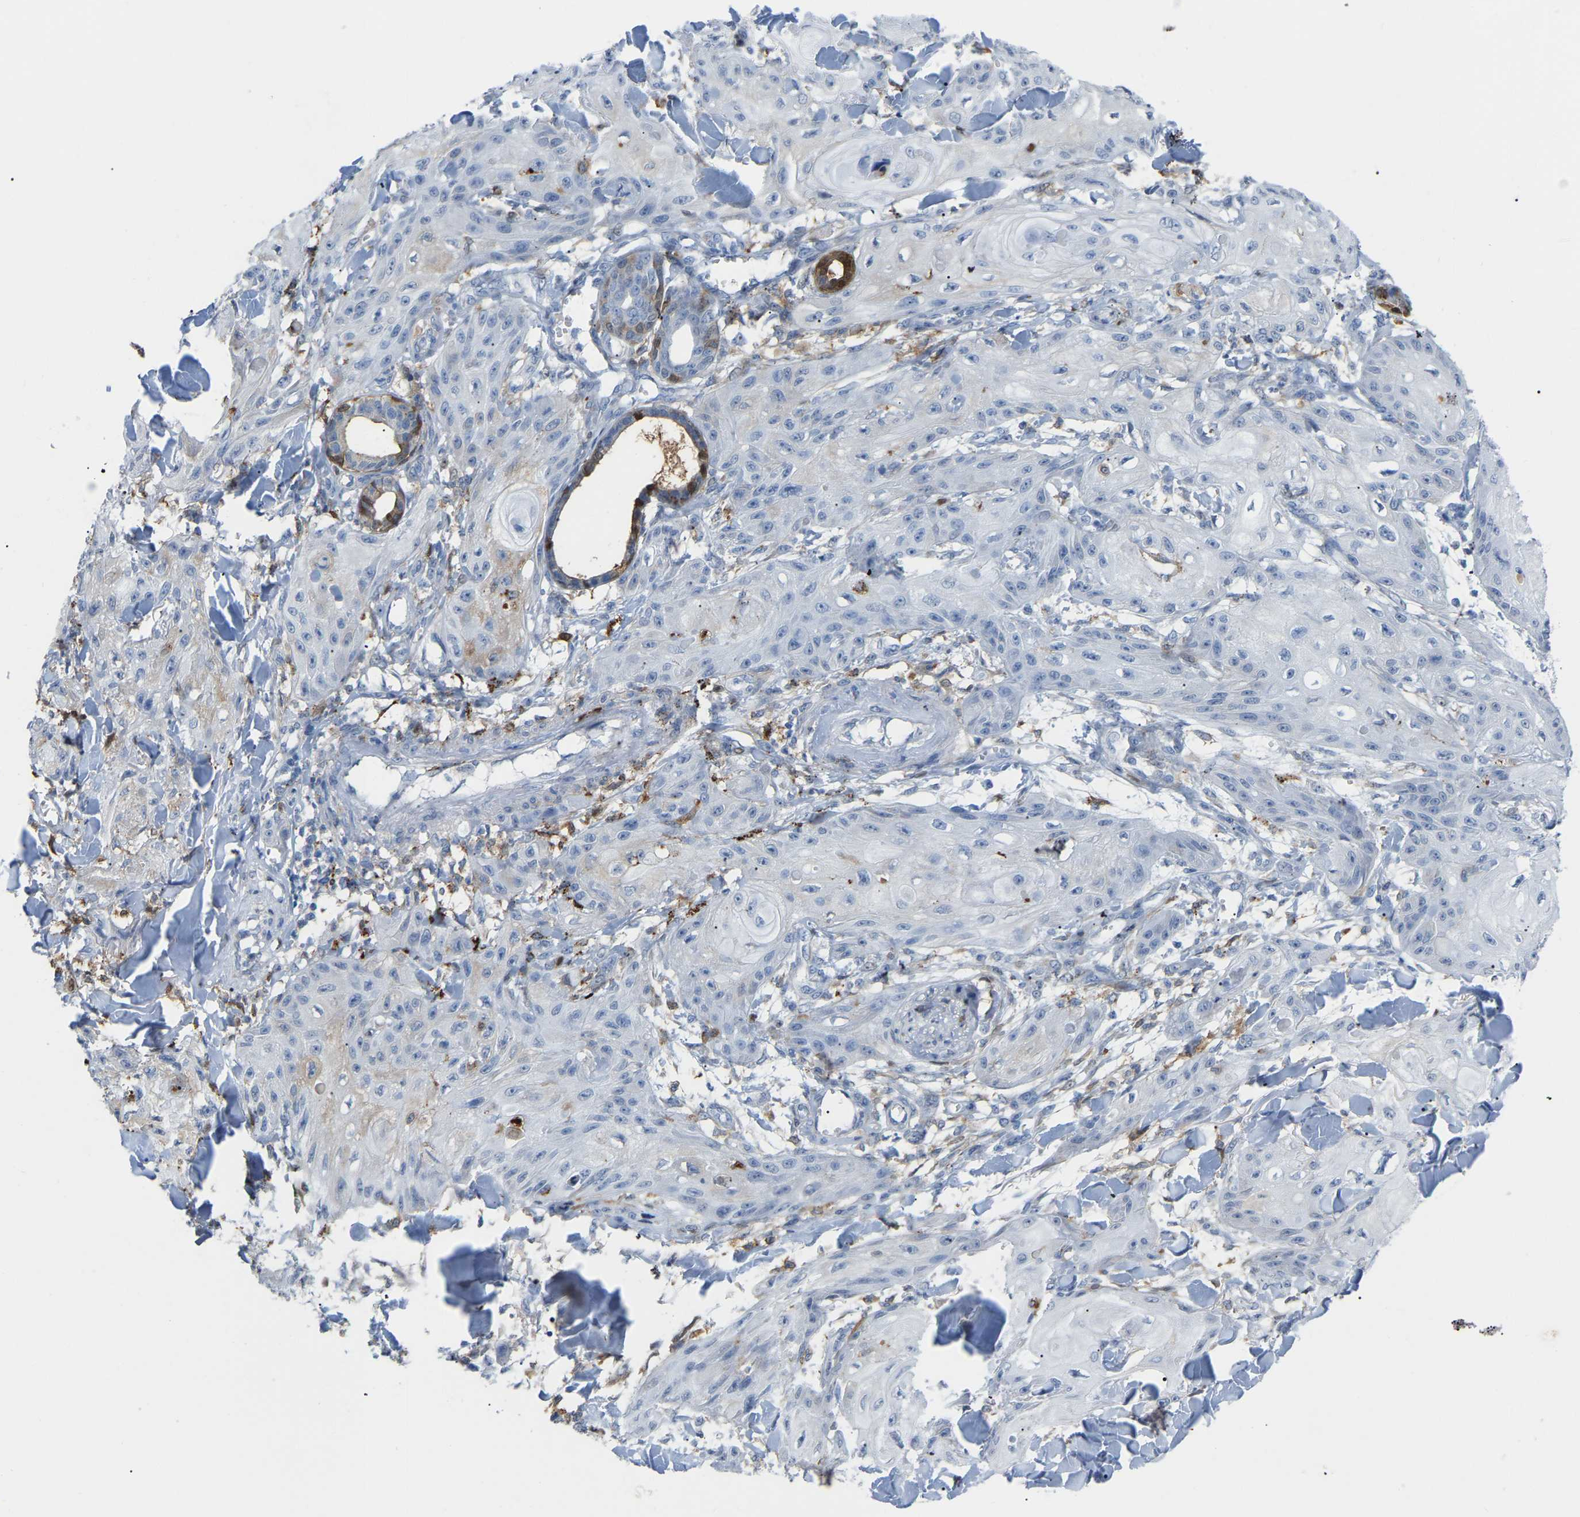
{"staining": {"intensity": "negative", "quantity": "none", "location": "none"}, "tissue": "skin cancer", "cell_type": "Tumor cells", "image_type": "cancer", "snomed": [{"axis": "morphology", "description": "Squamous cell carcinoma, NOS"}, {"axis": "topography", "description": "Skin"}], "caption": "There is no significant expression in tumor cells of skin cancer.", "gene": "ABTB2", "patient": {"sex": "male", "age": 74}}